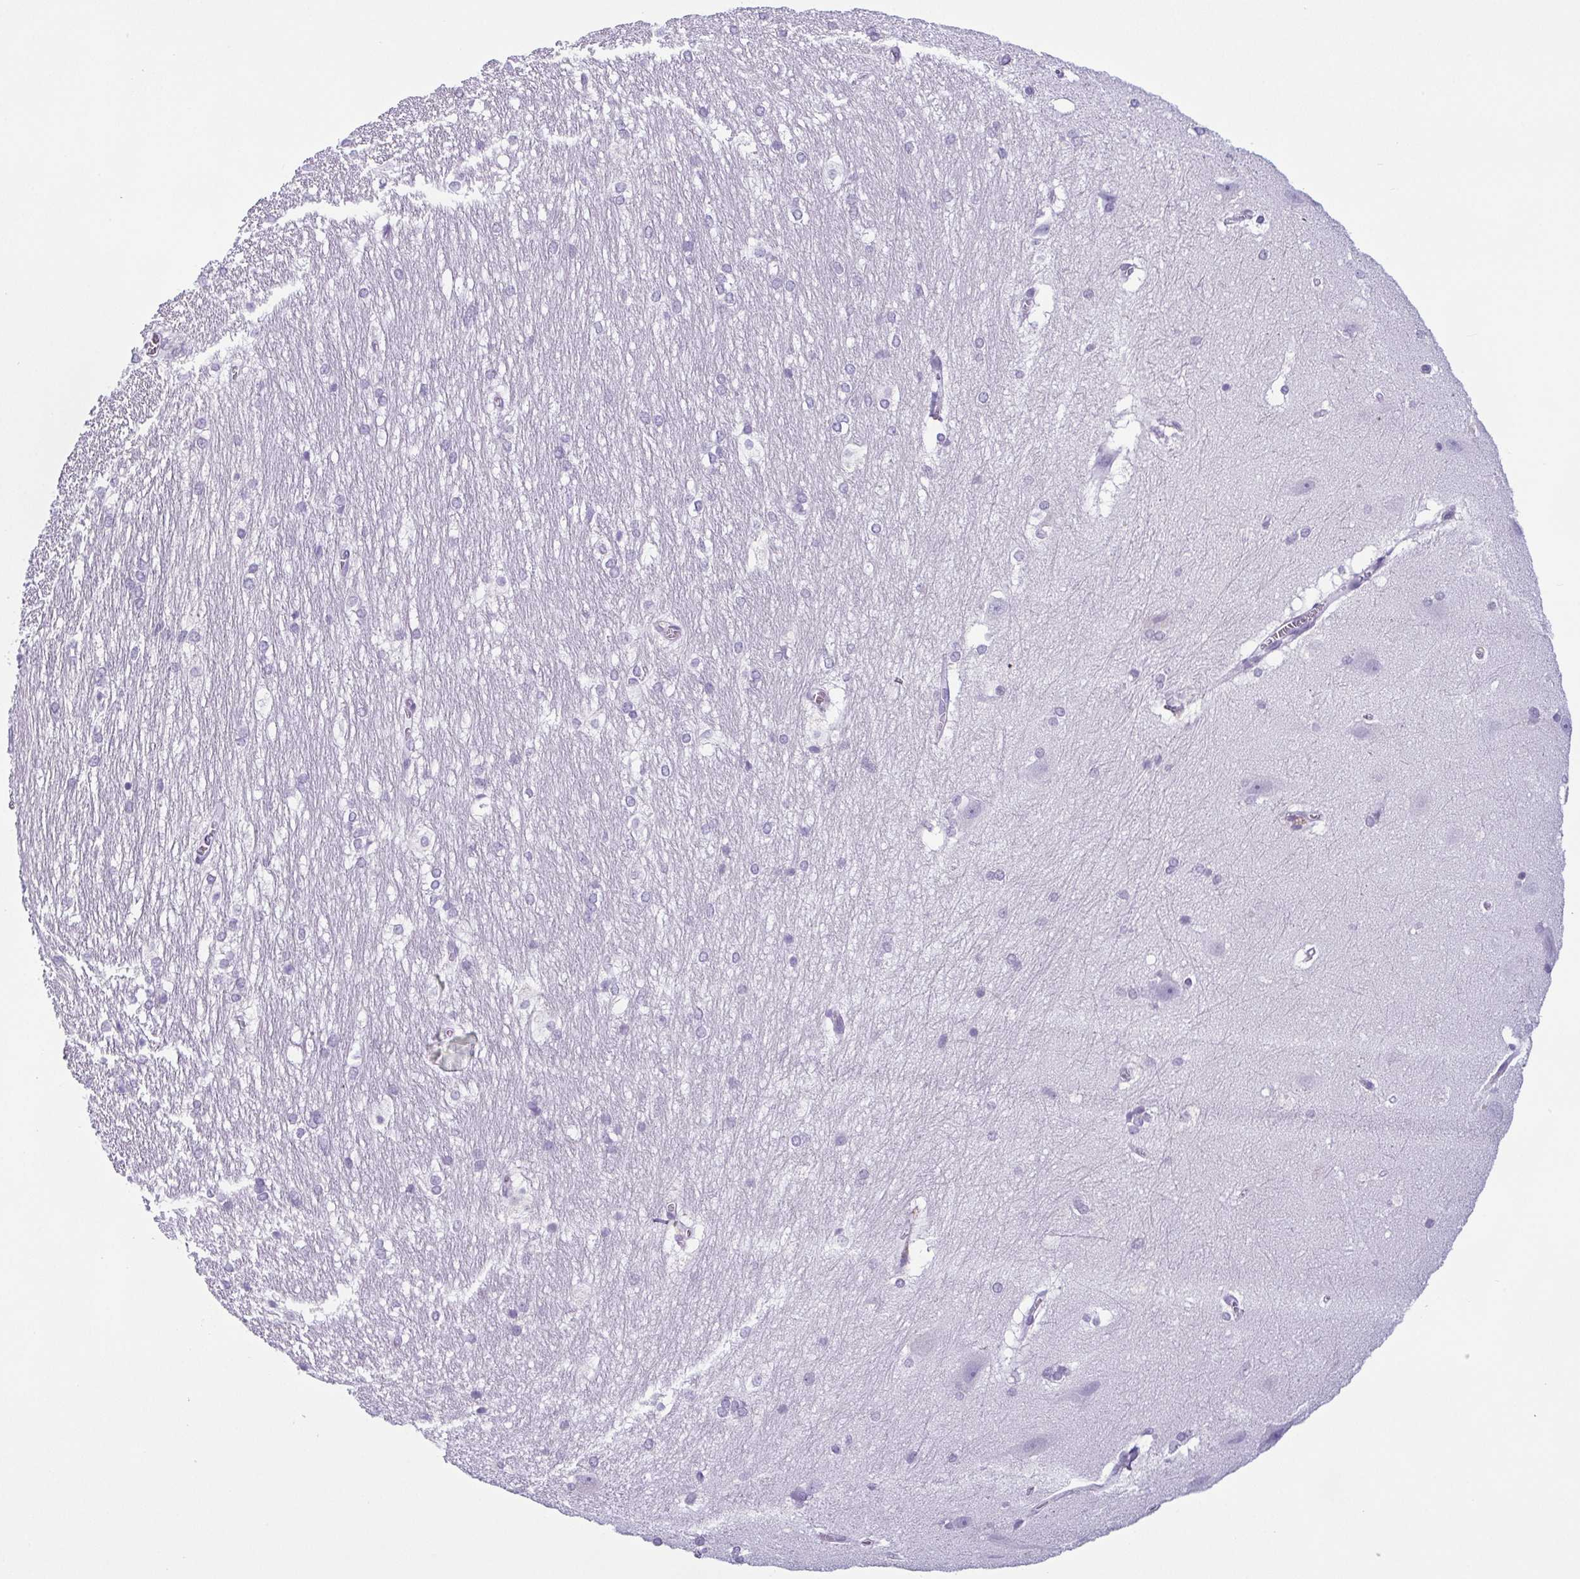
{"staining": {"intensity": "negative", "quantity": "none", "location": "none"}, "tissue": "hippocampus", "cell_type": "Glial cells", "image_type": "normal", "snomed": [{"axis": "morphology", "description": "Normal tissue, NOS"}, {"axis": "topography", "description": "Cerebral cortex"}, {"axis": "topography", "description": "Hippocampus"}], "caption": "Immunohistochemistry (IHC) micrograph of benign human hippocampus stained for a protein (brown), which reveals no expression in glial cells.", "gene": "KRT78", "patient": {"sex": "female", "age": 19}}